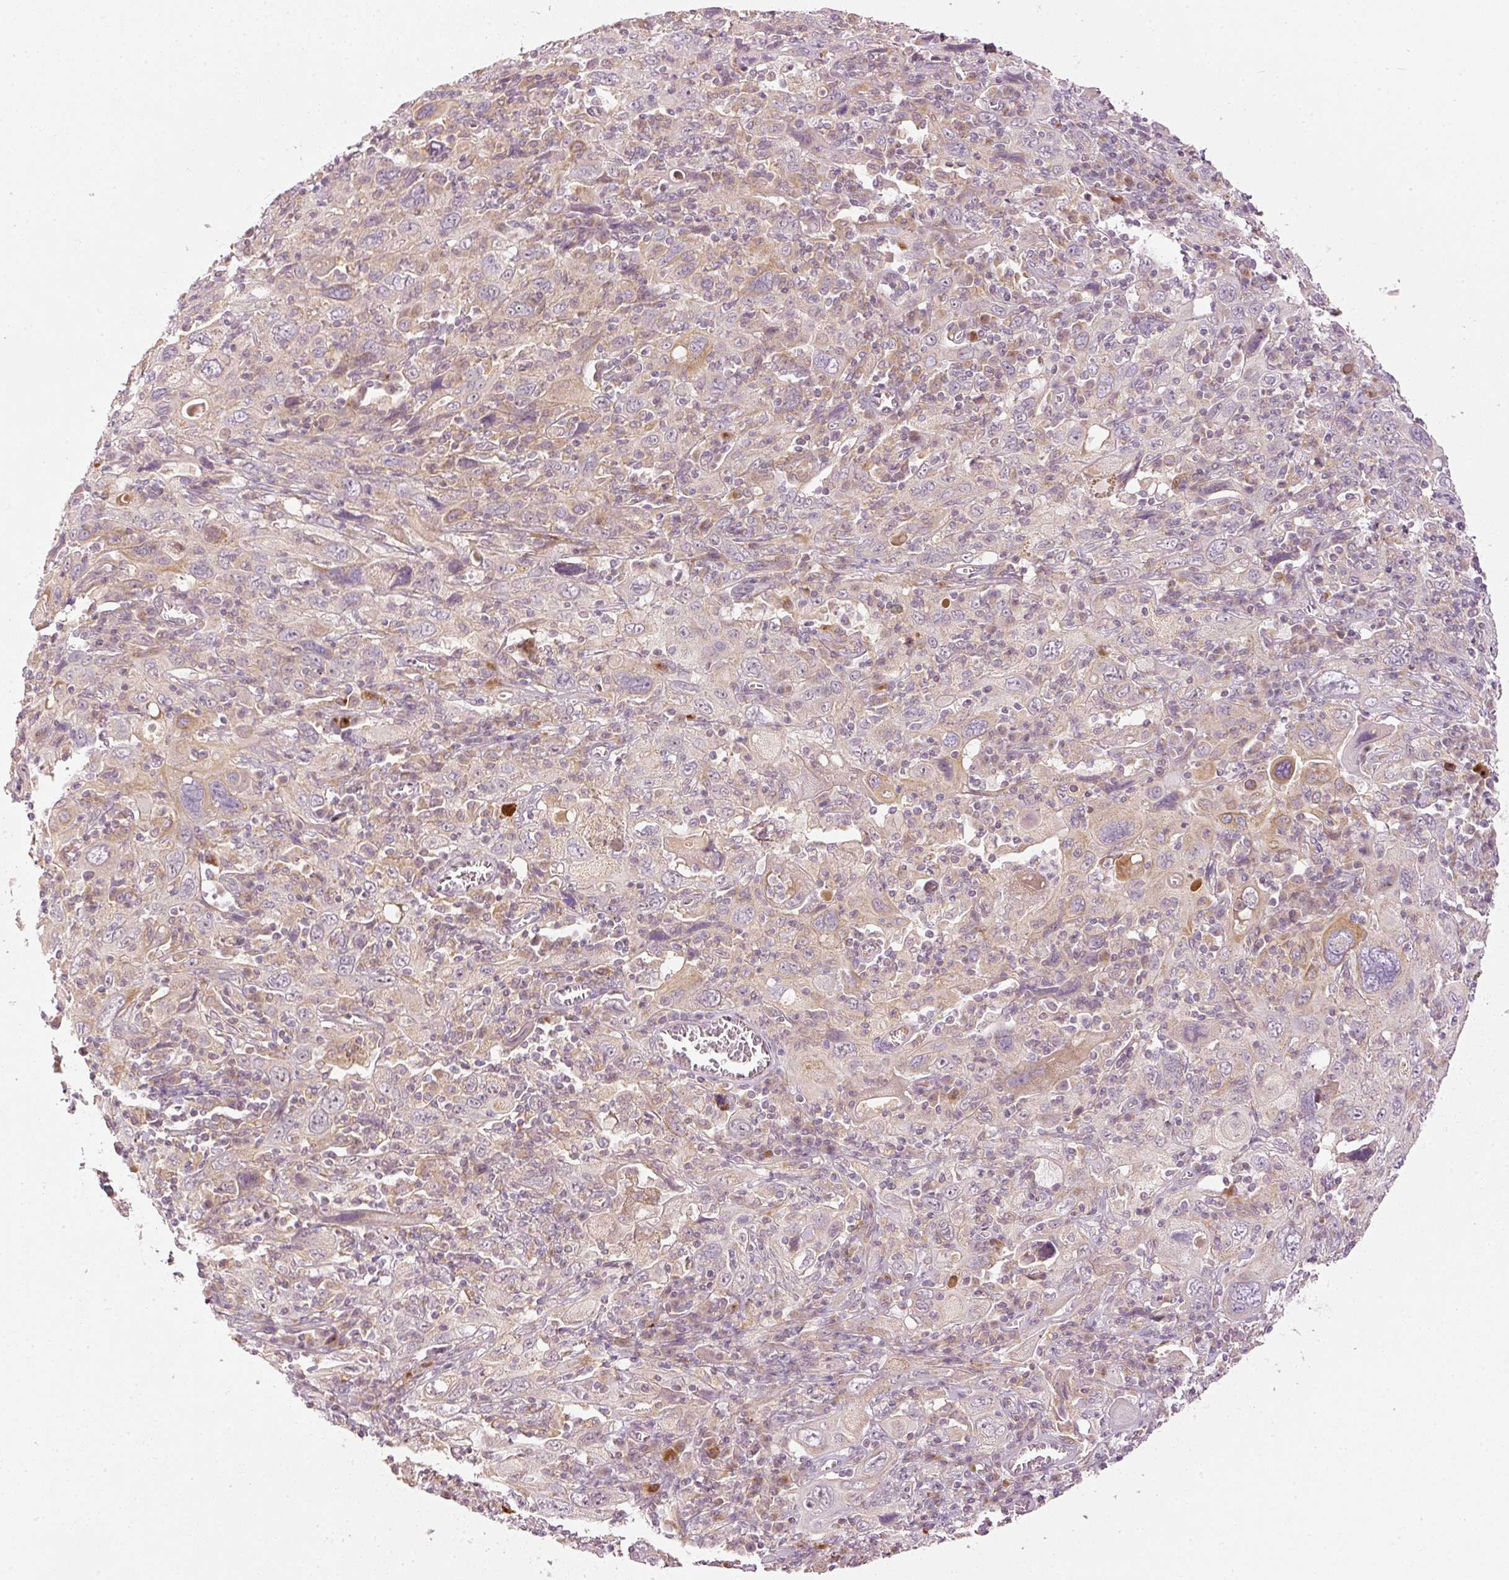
{"staining": {"intensity": "weak", "quantity": "25%-75%", "location": "cytoplasmic/membranous"}, "tissue": "cervical cancer", "cell_type": "Tumor cells", "image_type": "cancer", "snomed": [{"axis": "morphology", "description": "Squamous cell carcinoma, NOS"}, {"axis": "topography", "description": "Cervix"}], "caption": "The micrograph reveals a brown stain indicating the presence of a protein in the cytoplasmic/membranous of tumor cells in cervical squamous cell carcinoma.", "gene": "CDC20B", "patient": {"sex": "female", "age": 46}}